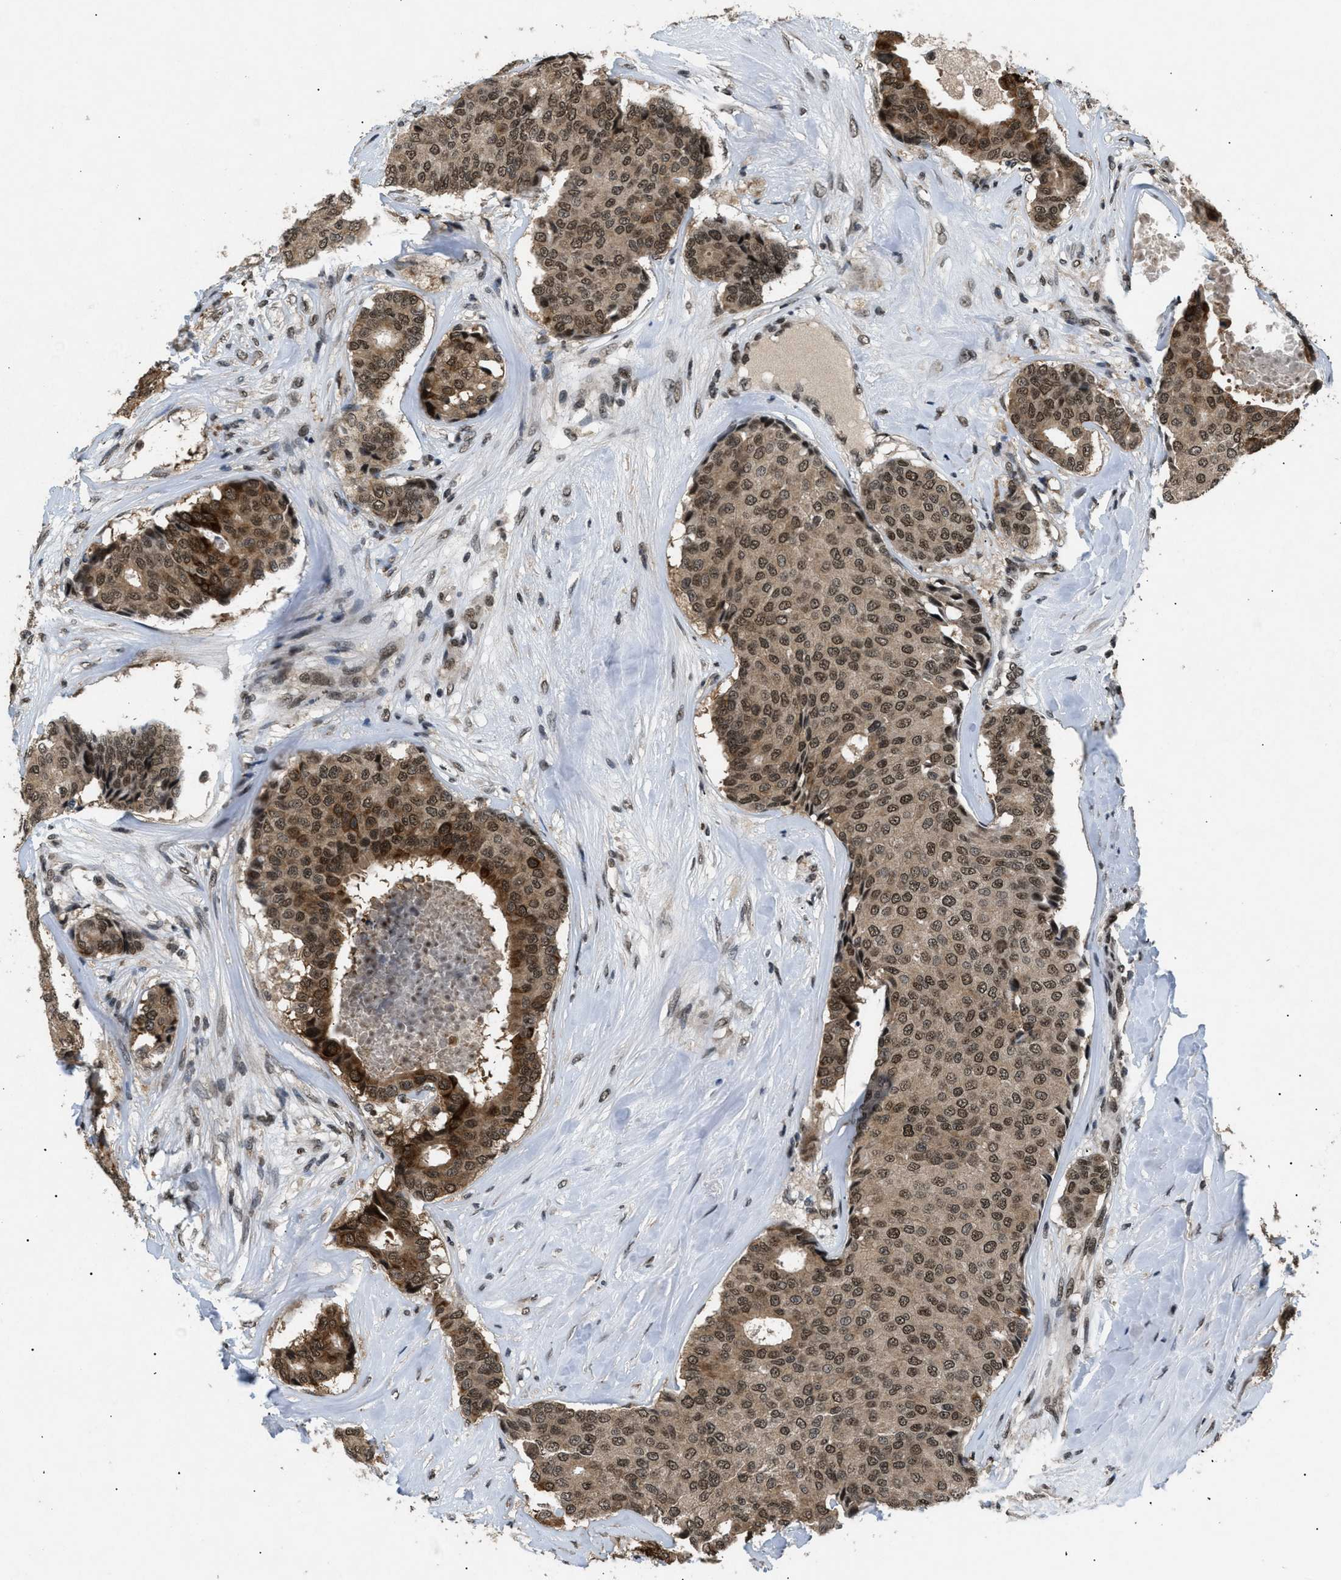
{"staining": {"intensity": "moderate", "quantity": ">75%", "location": "cytoplasmic/membranous,nuclear"}, "tissue": "breast cancer", "cell_type": "Tumor cells", "image_type": "cancer", "snomed": [{"axis": "morphology", "description": "Duct carcinoma"}, {"axis": "topography", "description": "Breast"}], "caption": "This is a micrograph of immunohistochemistry staining of breast cancer (infiltrating ductal carcinoma), which shows moderate positivity in the cytoplasmic/membranous and nuclear of tumor cells.", "gene": "RBM5", "patient": {"sex": "female", "age": 75}}